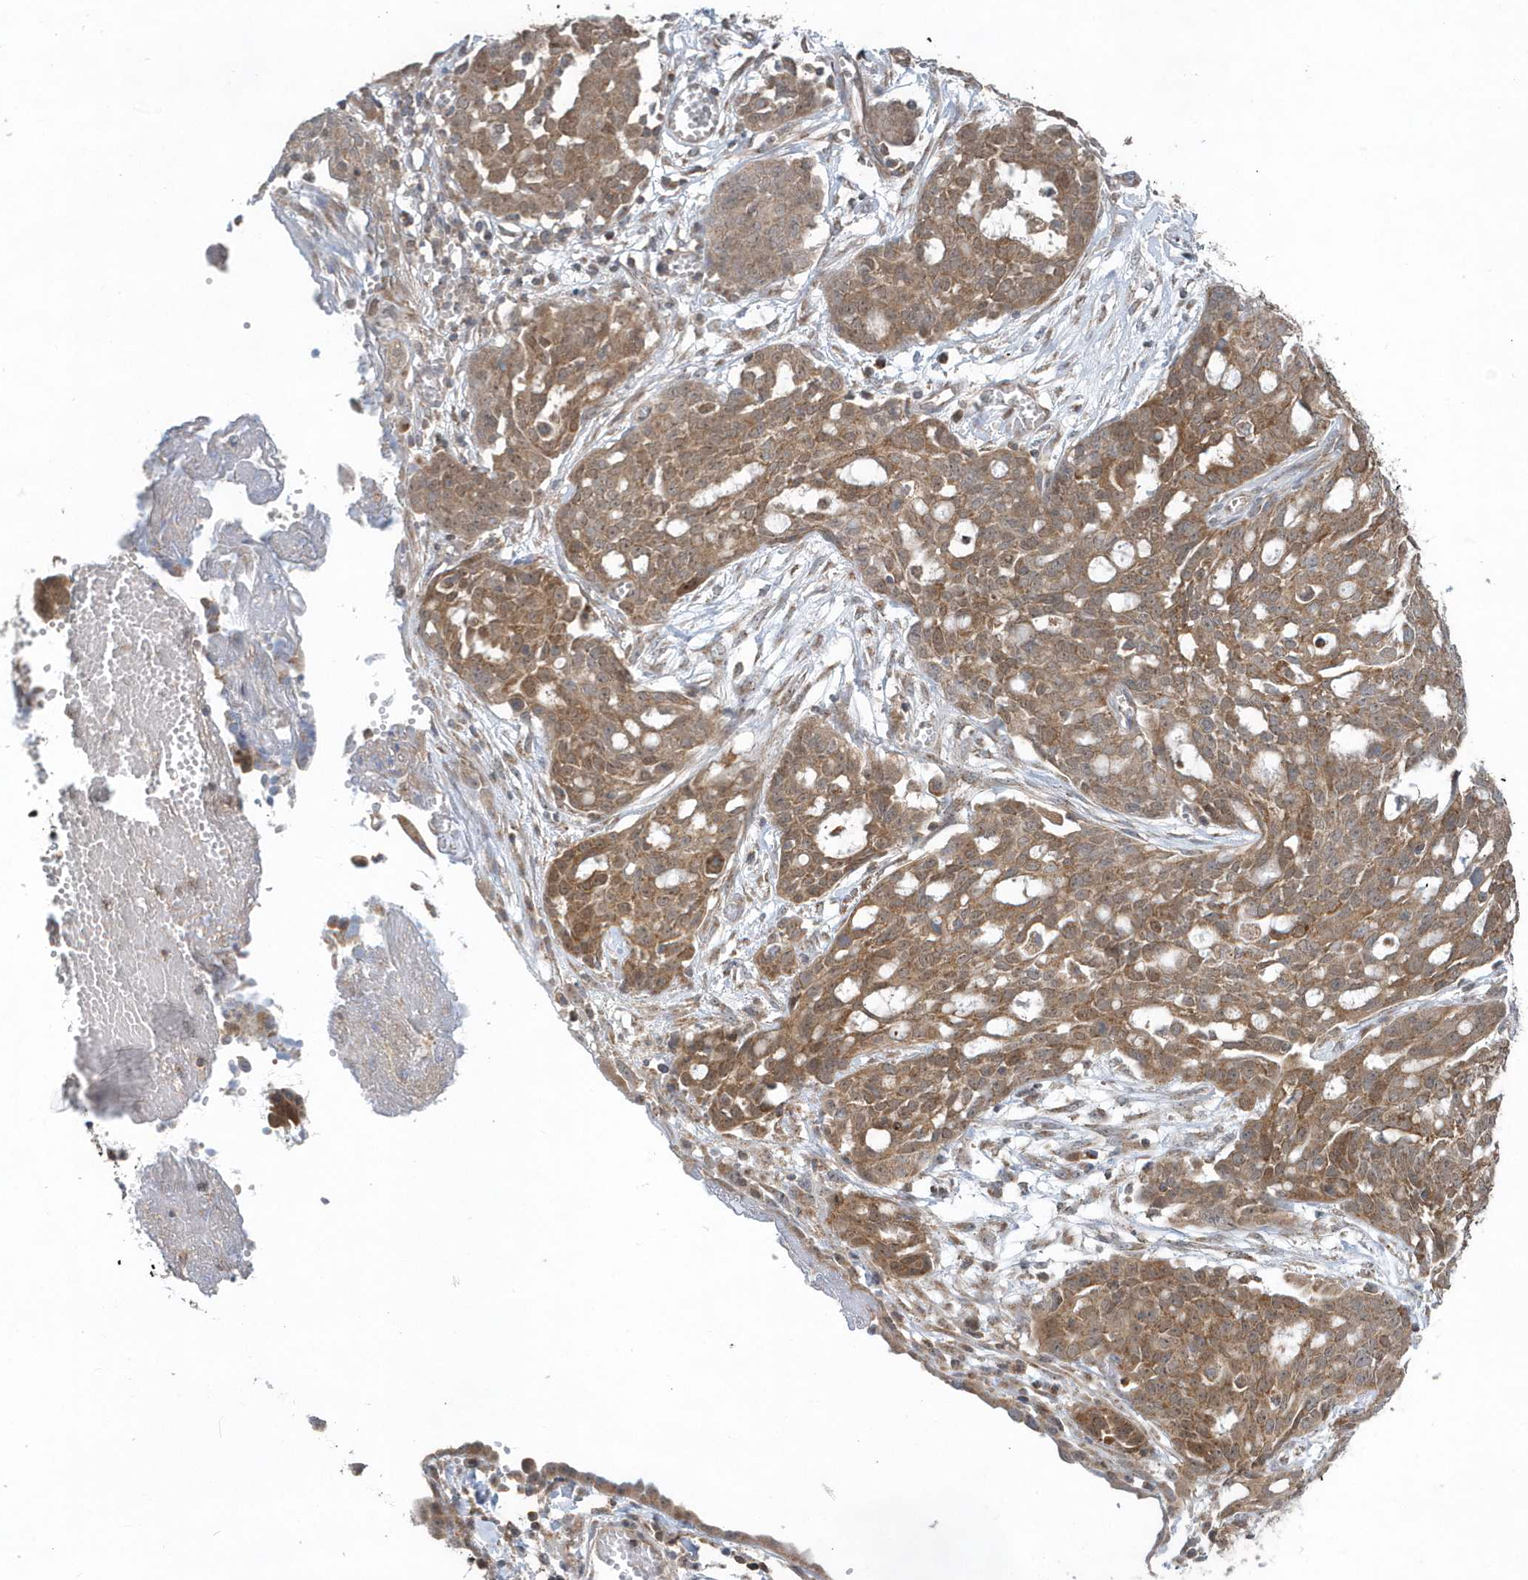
{"staining": {"intensity": "moderate", "quantity": ">75%", "location": "cytoplasmic/membranous"}, "tissue": "ovarian cancer", "cell_type": "Tumor cells", "image_type": "cancer", "snomed": [{"axis": "morphology", "description": "Cystadenocarcinoma, serous, NOS"}, {"axis": "topography", "description": "Soft tissue"}, {"axis": "topography", "description": "Ovary"}], "caption": "Immunohistochemistry (IHC) staining of ovarian cancer, which displays medium levels of moderate cytoplasmic/membranous expression in about >75% of tumor cells indicating moderate cytoplasmic/membranous protein positivity. The staining was performed using DAB (3,3'-diaminobenzidine) (brown) for protein detection and nuclei were counterstained in hematoxylin (blue).", "gene": "PPP1R7", "patient": {"sex": "female", "age": 57}}